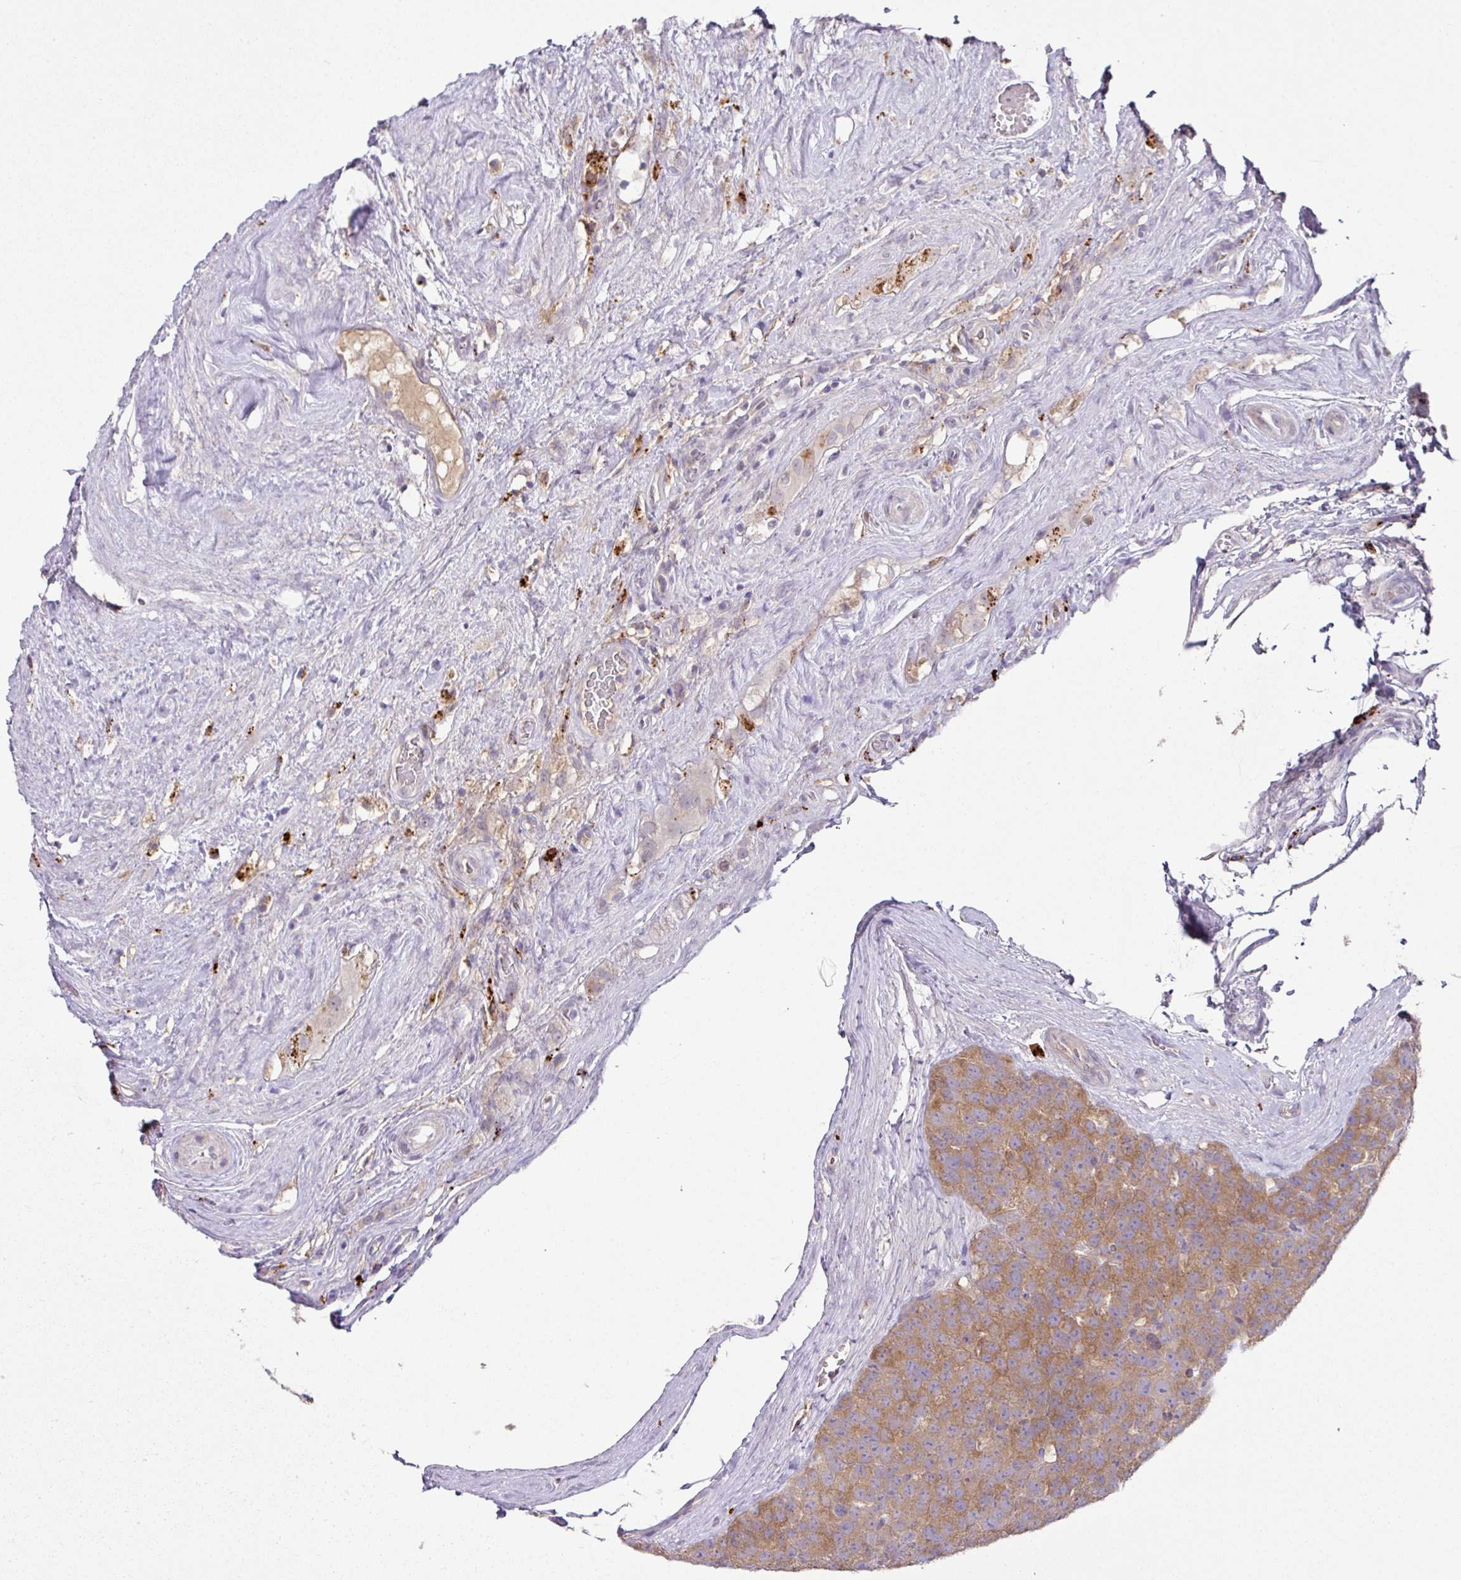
{"staining": {"intensity": "moderate", "quantity": ">75%", "location": "cytoplasmic/membranous"}, "tissue": "testis cancer", "cell_type": "Tumor cells", "image_type": "cancer", "snomed": [{"axis": "morphology", "description": "Seminoma, NOS"}, {"axis": "topography", "description": "Testis"}], "caption": "DAB immunohistochemical staining of seminoma (testis) exhibits moderate cytoplasmic/membranous protein expression in about >75% of tumor cells.", "gene": "PLEKHH3", "patient": {"sex": "male", "age": 71}}